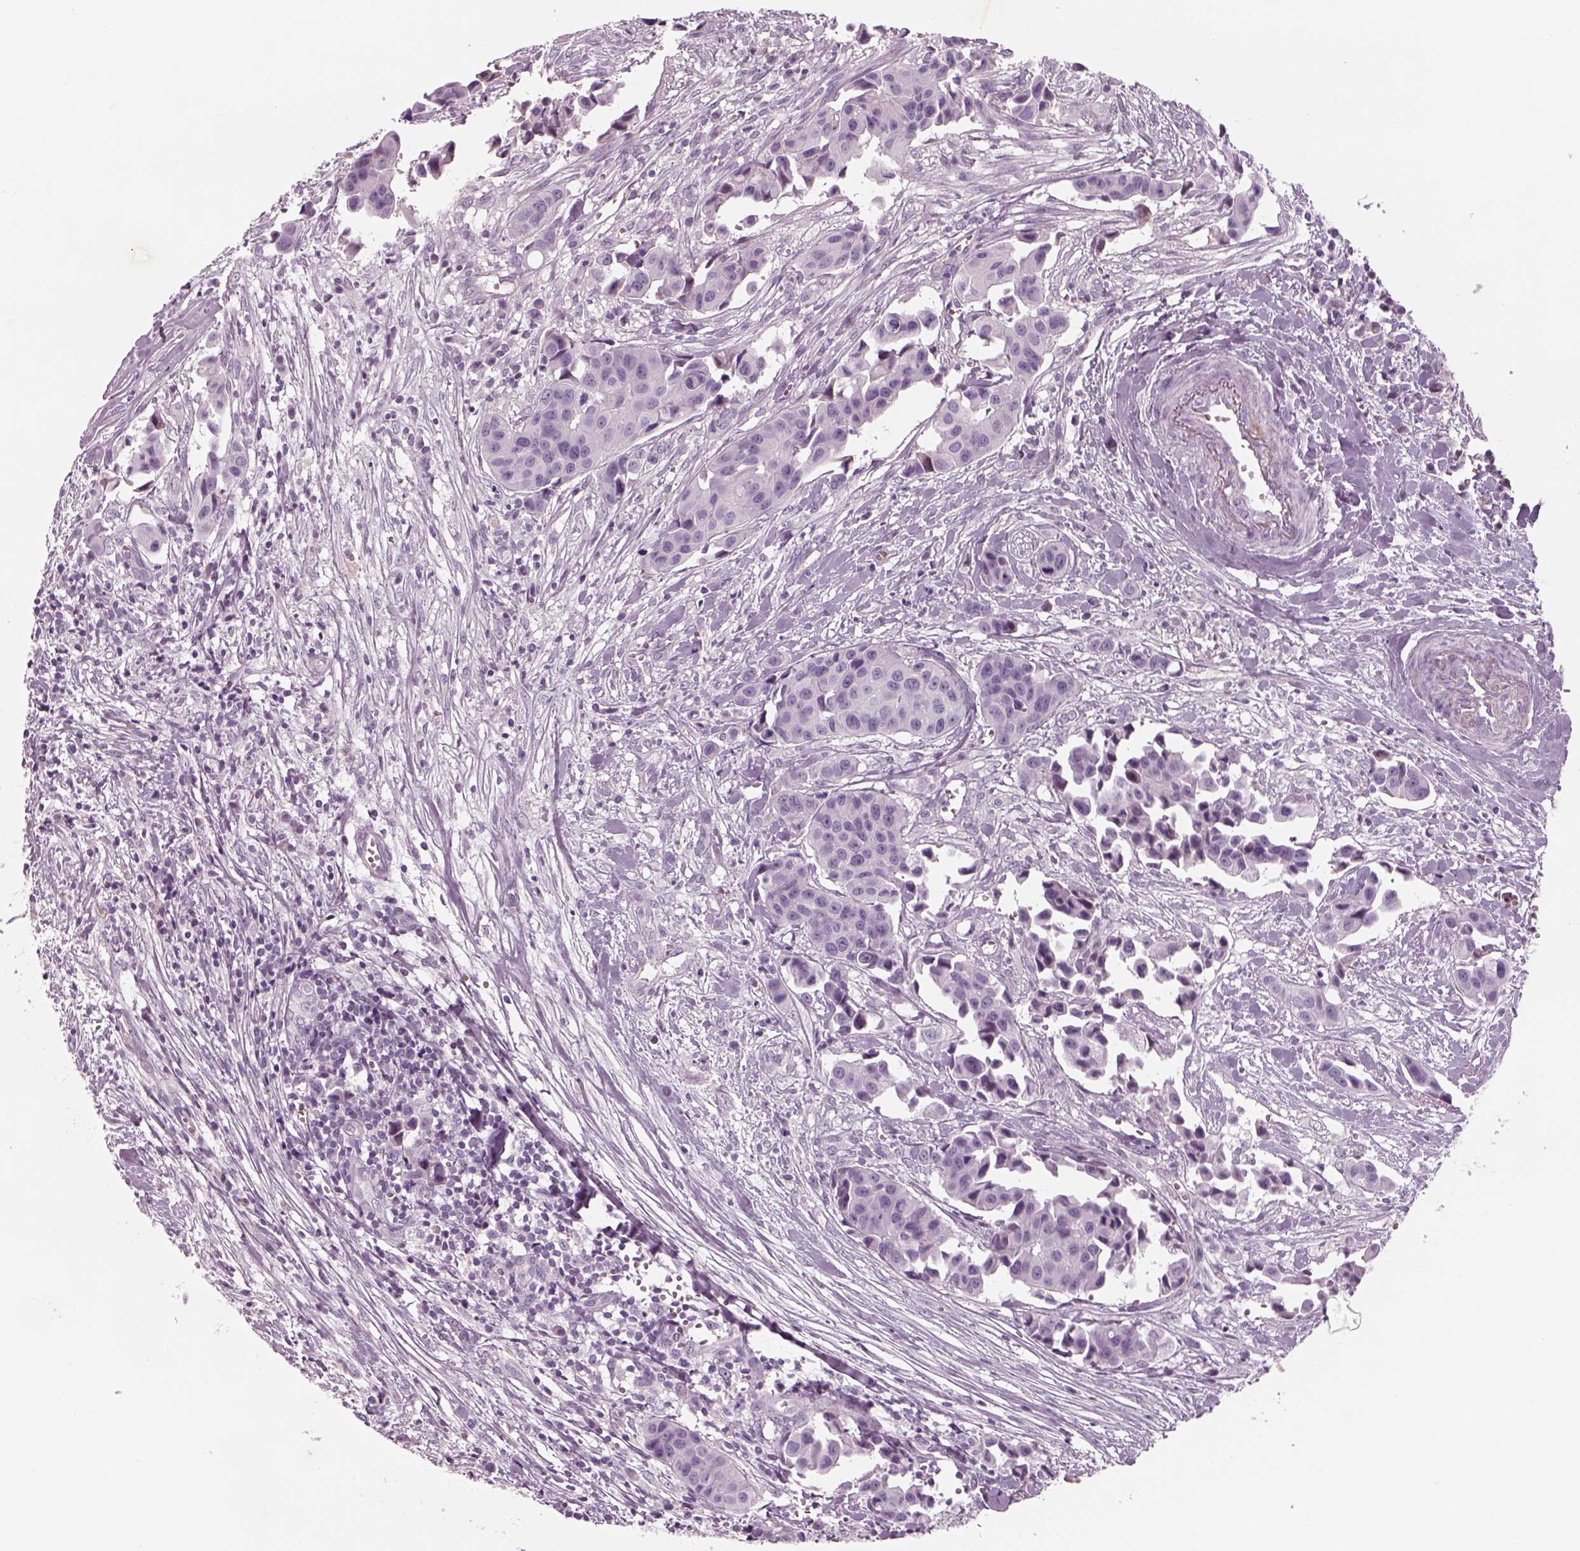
{"staining": {"intensity": "negative", "quantity": "none", "location": "none"}, "tissue": "head and neck cancer", "cell_type": "Tumor cells", "image_type": "cancer", "snomed": [{"axis": "morphology", "description": "Adenocarcinoma, NOS"}, {"axis": "topography", "description": "Head-Neck"}], "caption": "A high-resolution photomicrograph shows immunohistochemistry staining of head and neck cancer, which exhibits no significant expression in tumor cells.", "gene": "PABPC1L2B", "patient": {"sex": "male", "age": 76}}